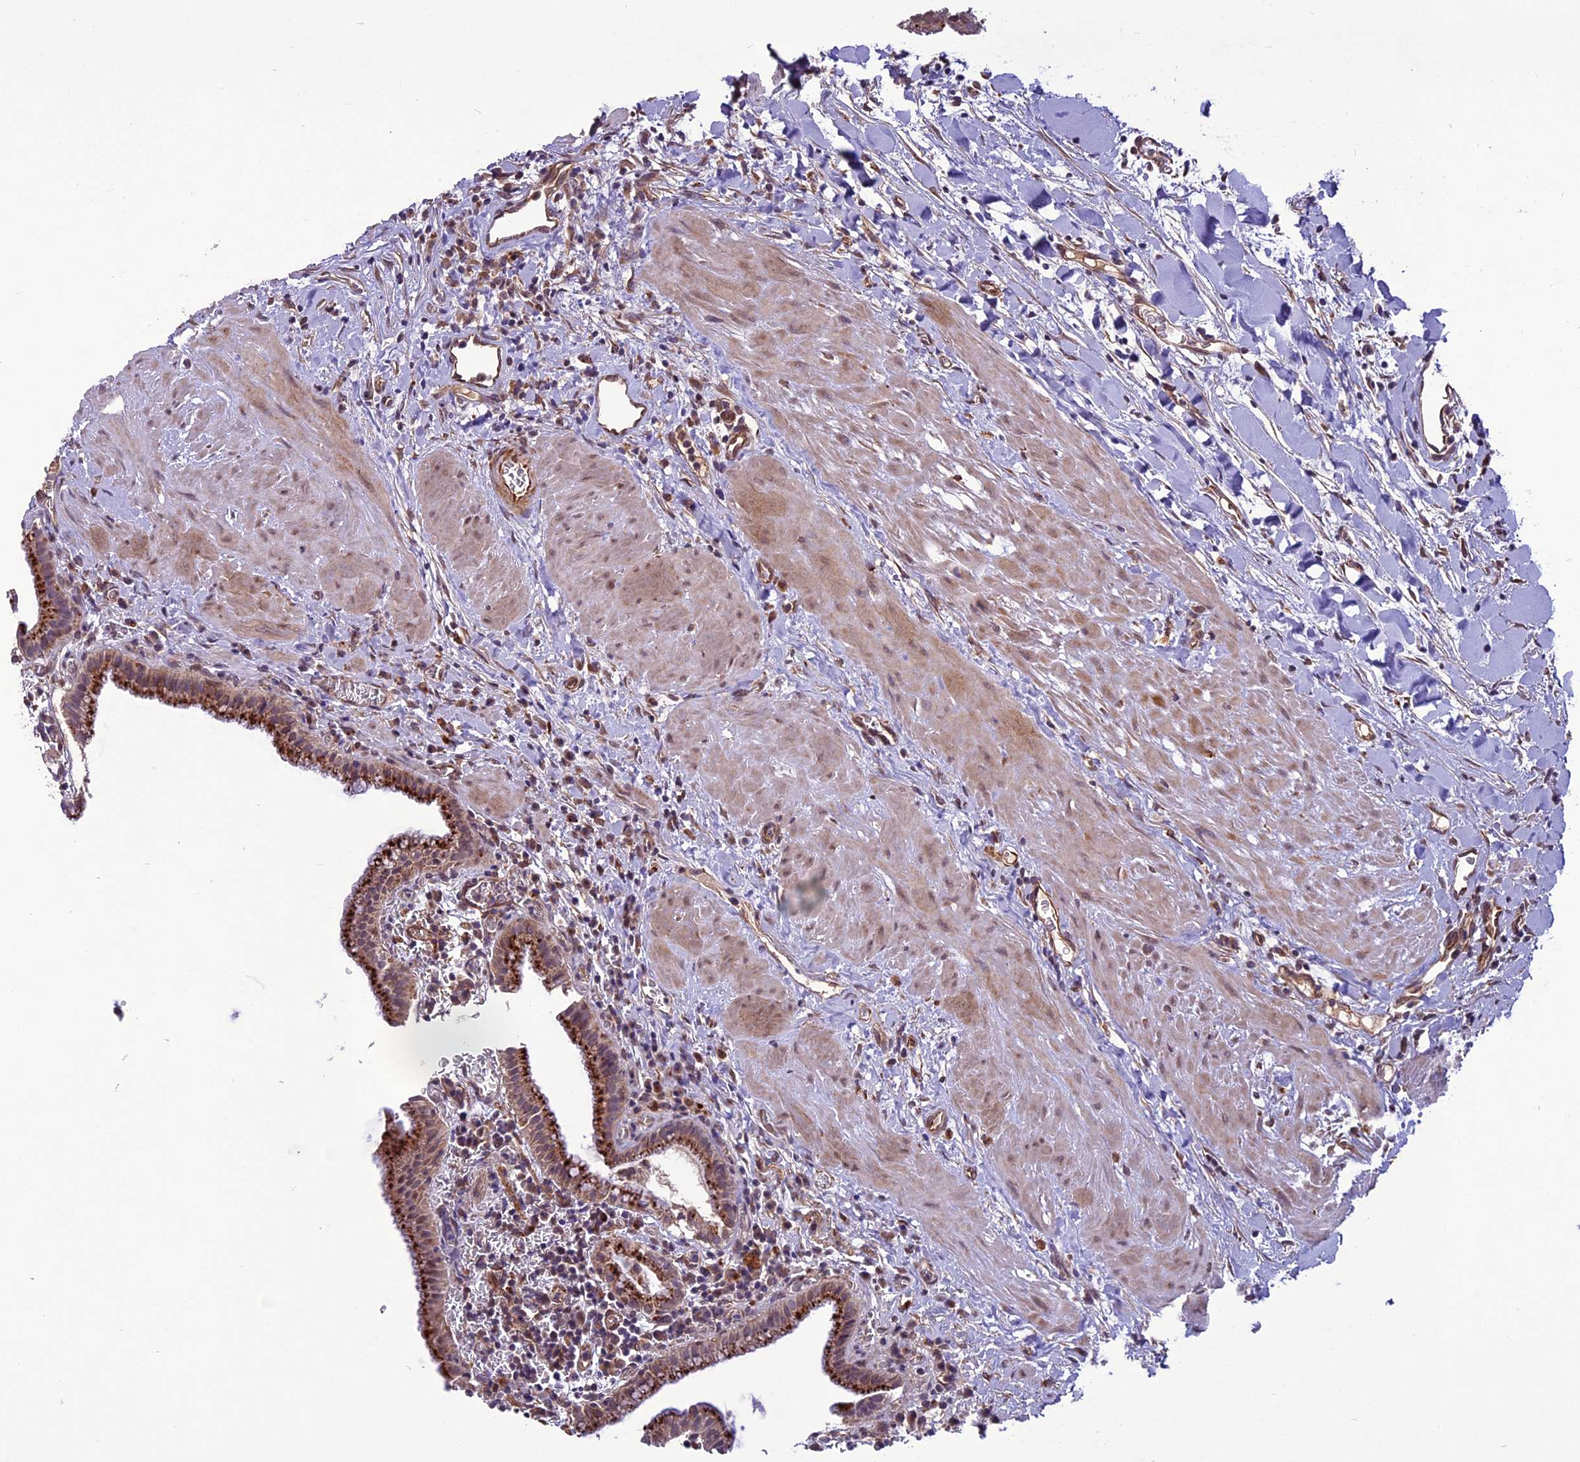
{"staining": {"intensity": "moderate", "quantity": ">75%", "location": "cytoplasmic/membranous,nuclear"}, "tissue": "gallbladder", "cell_type": "Glandular cells", "image_type": "normal", "snomed": [{"axis": "morphology", "description": "Normal tissue, NOS"}, {"axis": "topography", "description": "Gallbladder"}], "caption": "IHC of benign gallbladder exhibits medium levels of moderate cytoplasmic/membranous,nuclear positivity in approximately >75% of glandular cells.", "gene": "C3orf70", "patient": {"sex": "male", "age": 78}}